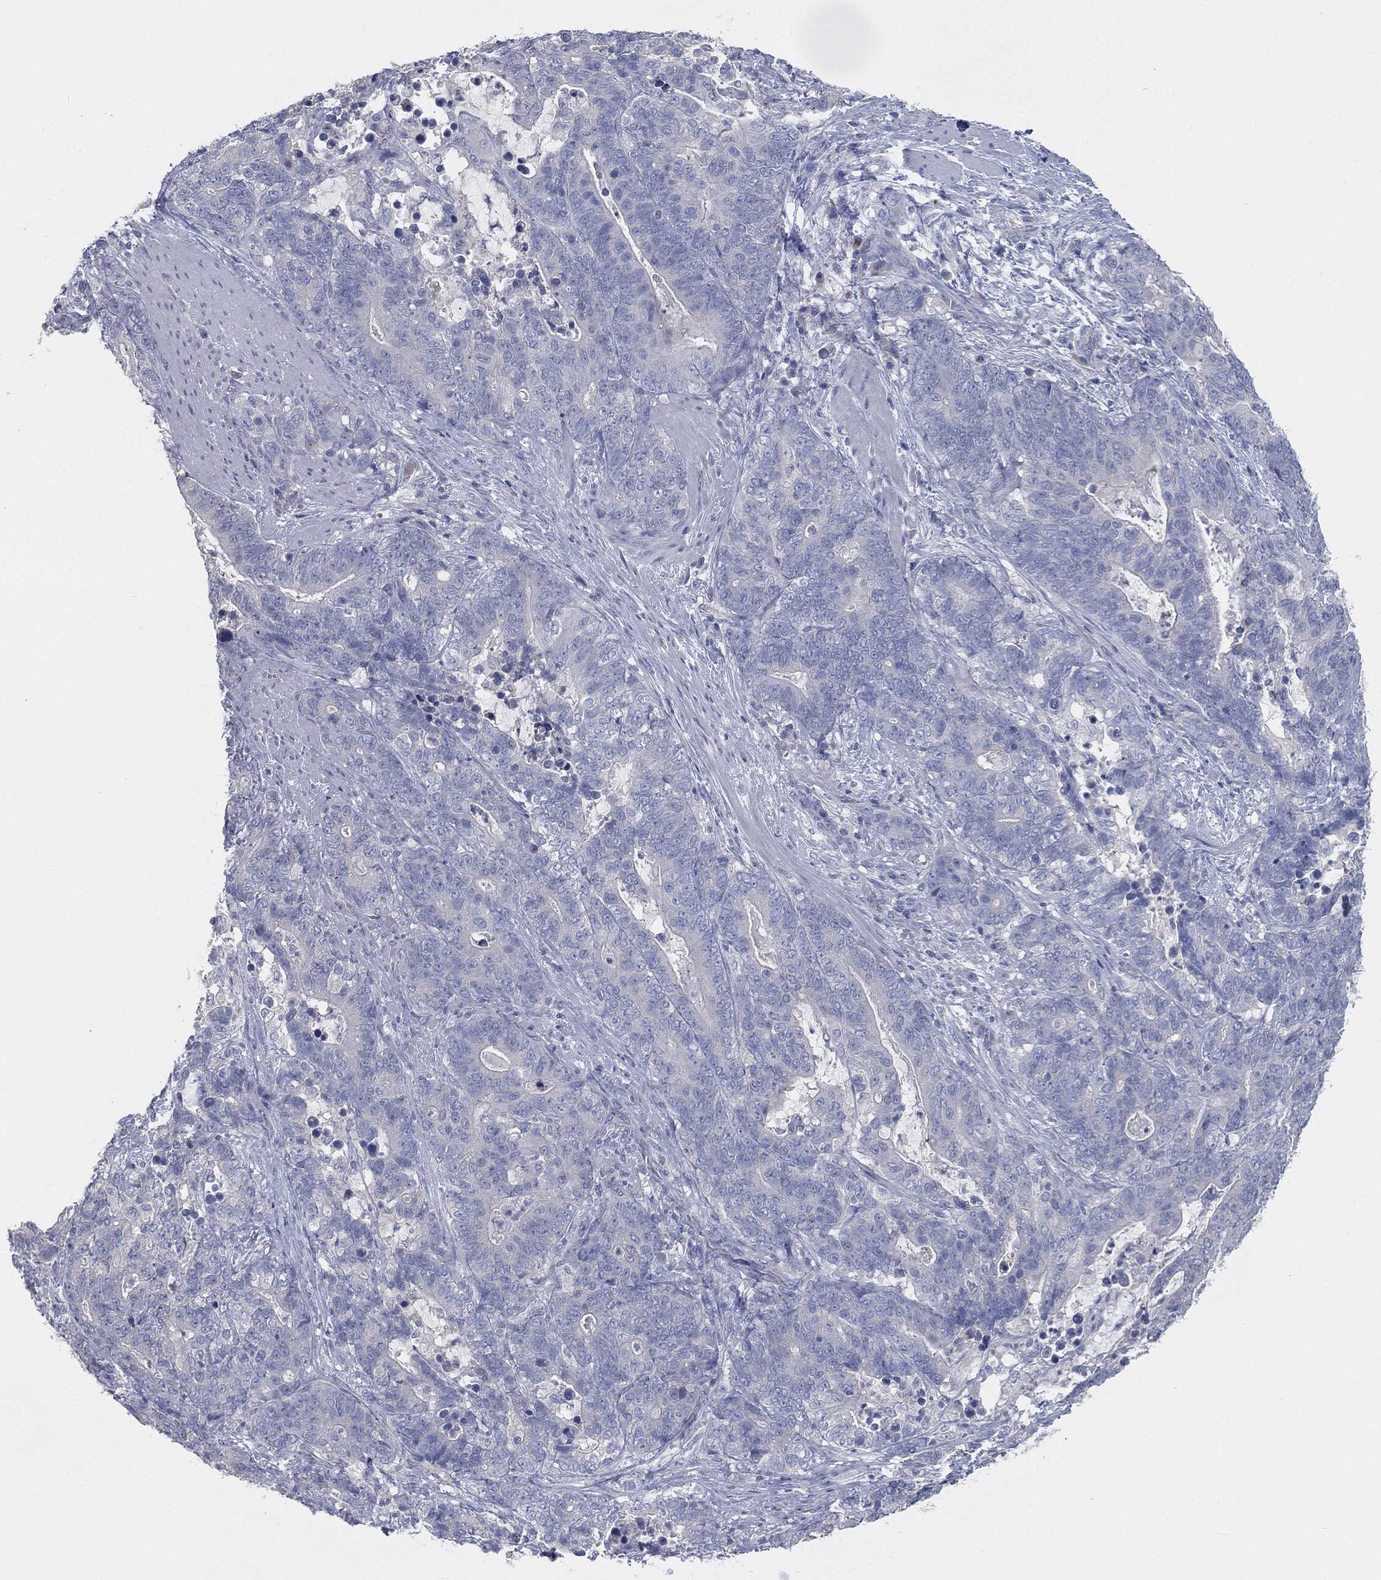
{"staining": {"intensity": "negative", "quantity": "none", "location": "none"}, "tissue": "stomach cancer", "cell_type": "Tumor cells", "image_type": "cancer", "snomed": [{"axis": "morphology", "description": "Normal tissue, NOS"}, {"axis": "morphology", "description": "Adenocarcinoma, NOS"}, {"axis": "topography", "description": "Stomach"}], "caption": "This is an immunohistochemistry micrograph of stomach cancer. There is no staining in tumor cells.", "gene": "CAV3", "patient": {"sex": "female", "age": 64}}